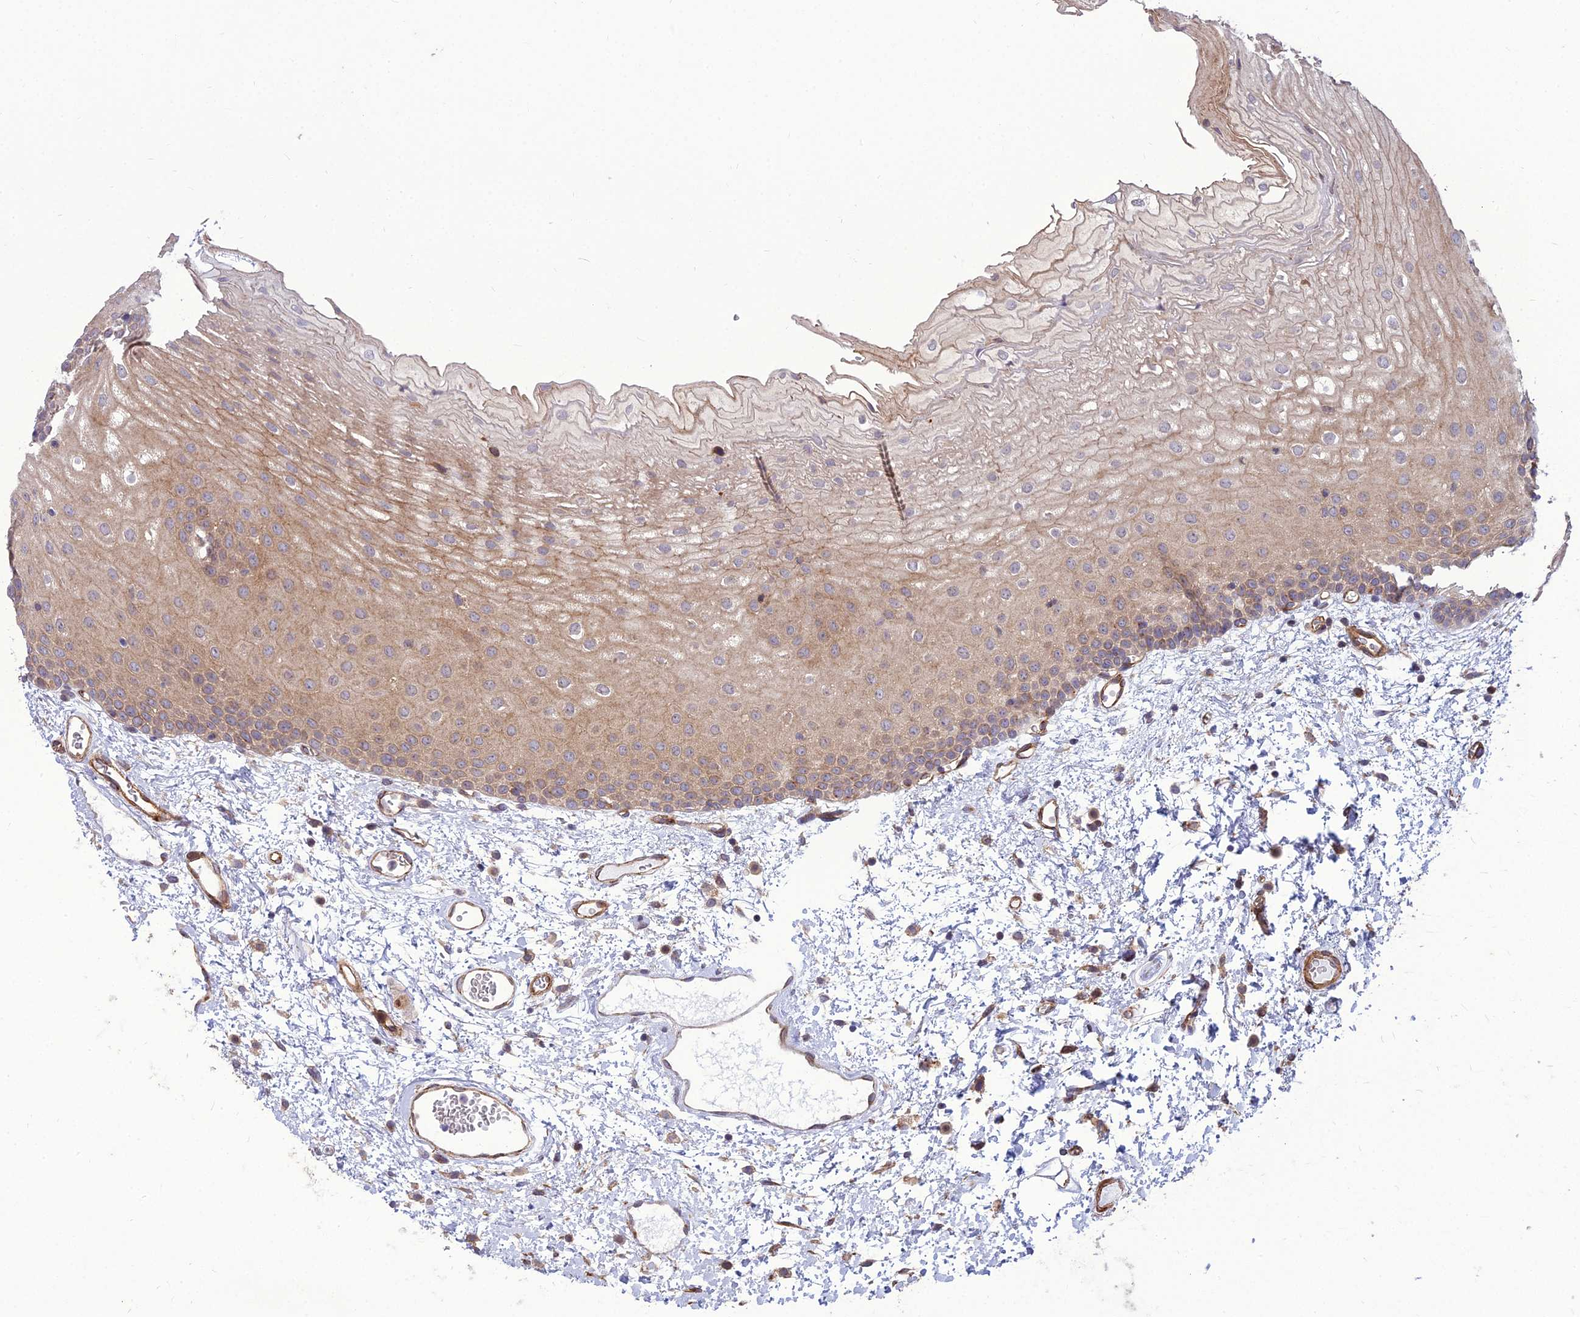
{"staining": {"intensity": "moderate", "quantity": ">75%", "location": "cytoplasmic/membranous"}, "tissue": "oral mucosa", "cell_type": "Squamous epithelial cells", "image_type": "normal", "snomed": [{"axis": "morphology", "description": "Normal tissue, NOS"}, {"axis": "topography", "description": "Oral tissue"}], "caption": "Immunohistochemistry (IHC) (DAB) staining of normal human oral mucosa demonstrates moderate cytoplasmic/membranous protein positivity in about >75% of squamous epithelial cells. (IHC, brightfield microscopy, high magnification).", "gene": "TSPYL2", "patient": {"sex": "female", "age": 70}}